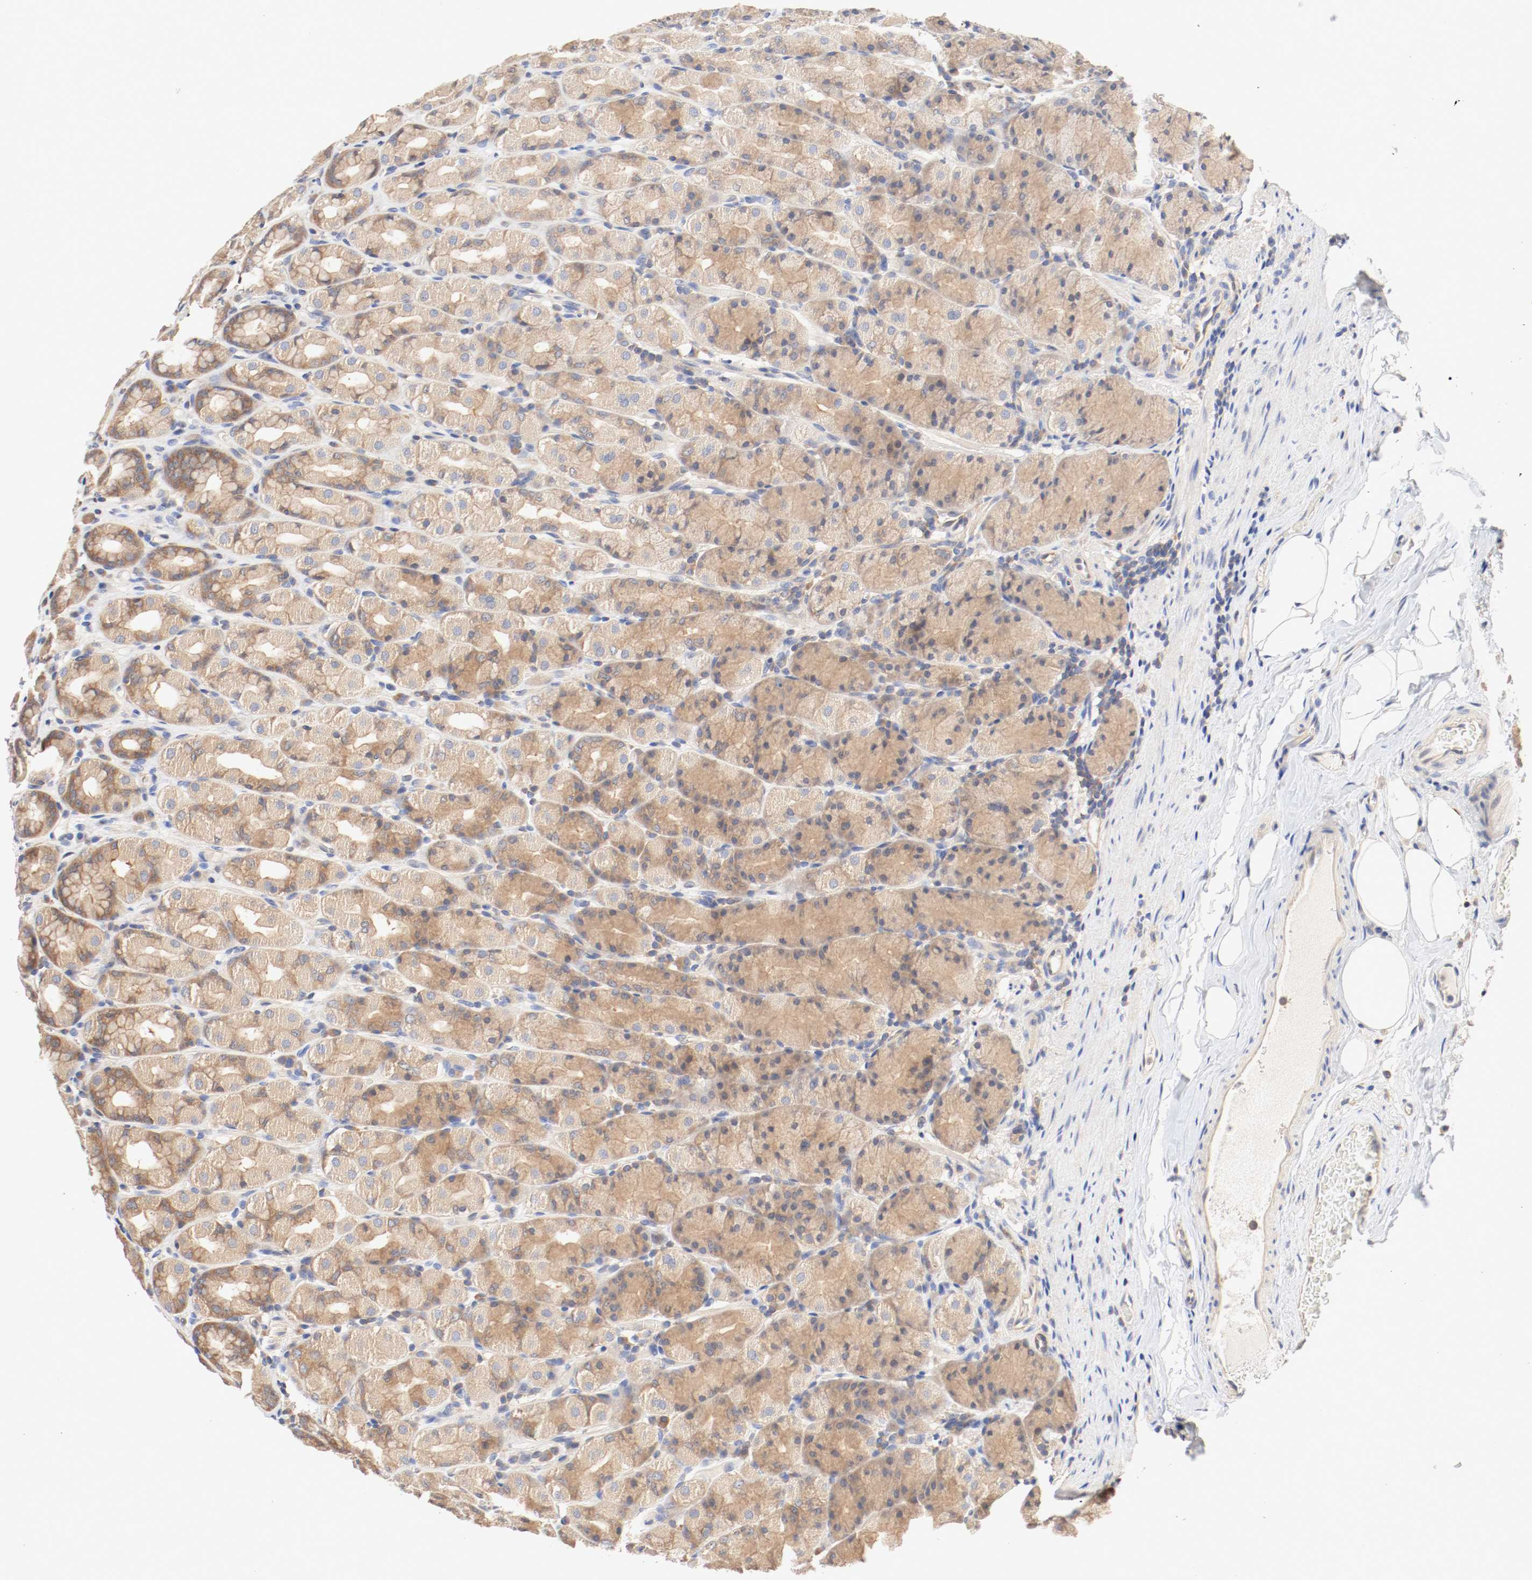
{"staining": {"intensity": "moderate", "quantity": ">75%", "location": "cytoplasmic/membranous"}, "tissue": "stomach", "cell_type": "Glandular cells", "image_type": "normal", "snomed": [{"axis": "morphology", "description": "Normal tissue, NOS"}, {"axis": "topography", "description": "Stomach, upper"}], "caption": "The micrograph exhibits staining of normal stomach, revealing moderate cytoplasmic/membranous protein expression (brown color) within glandular cells.", "gene": "GIT1", "patient": {"sex": "male", "age": 68}}